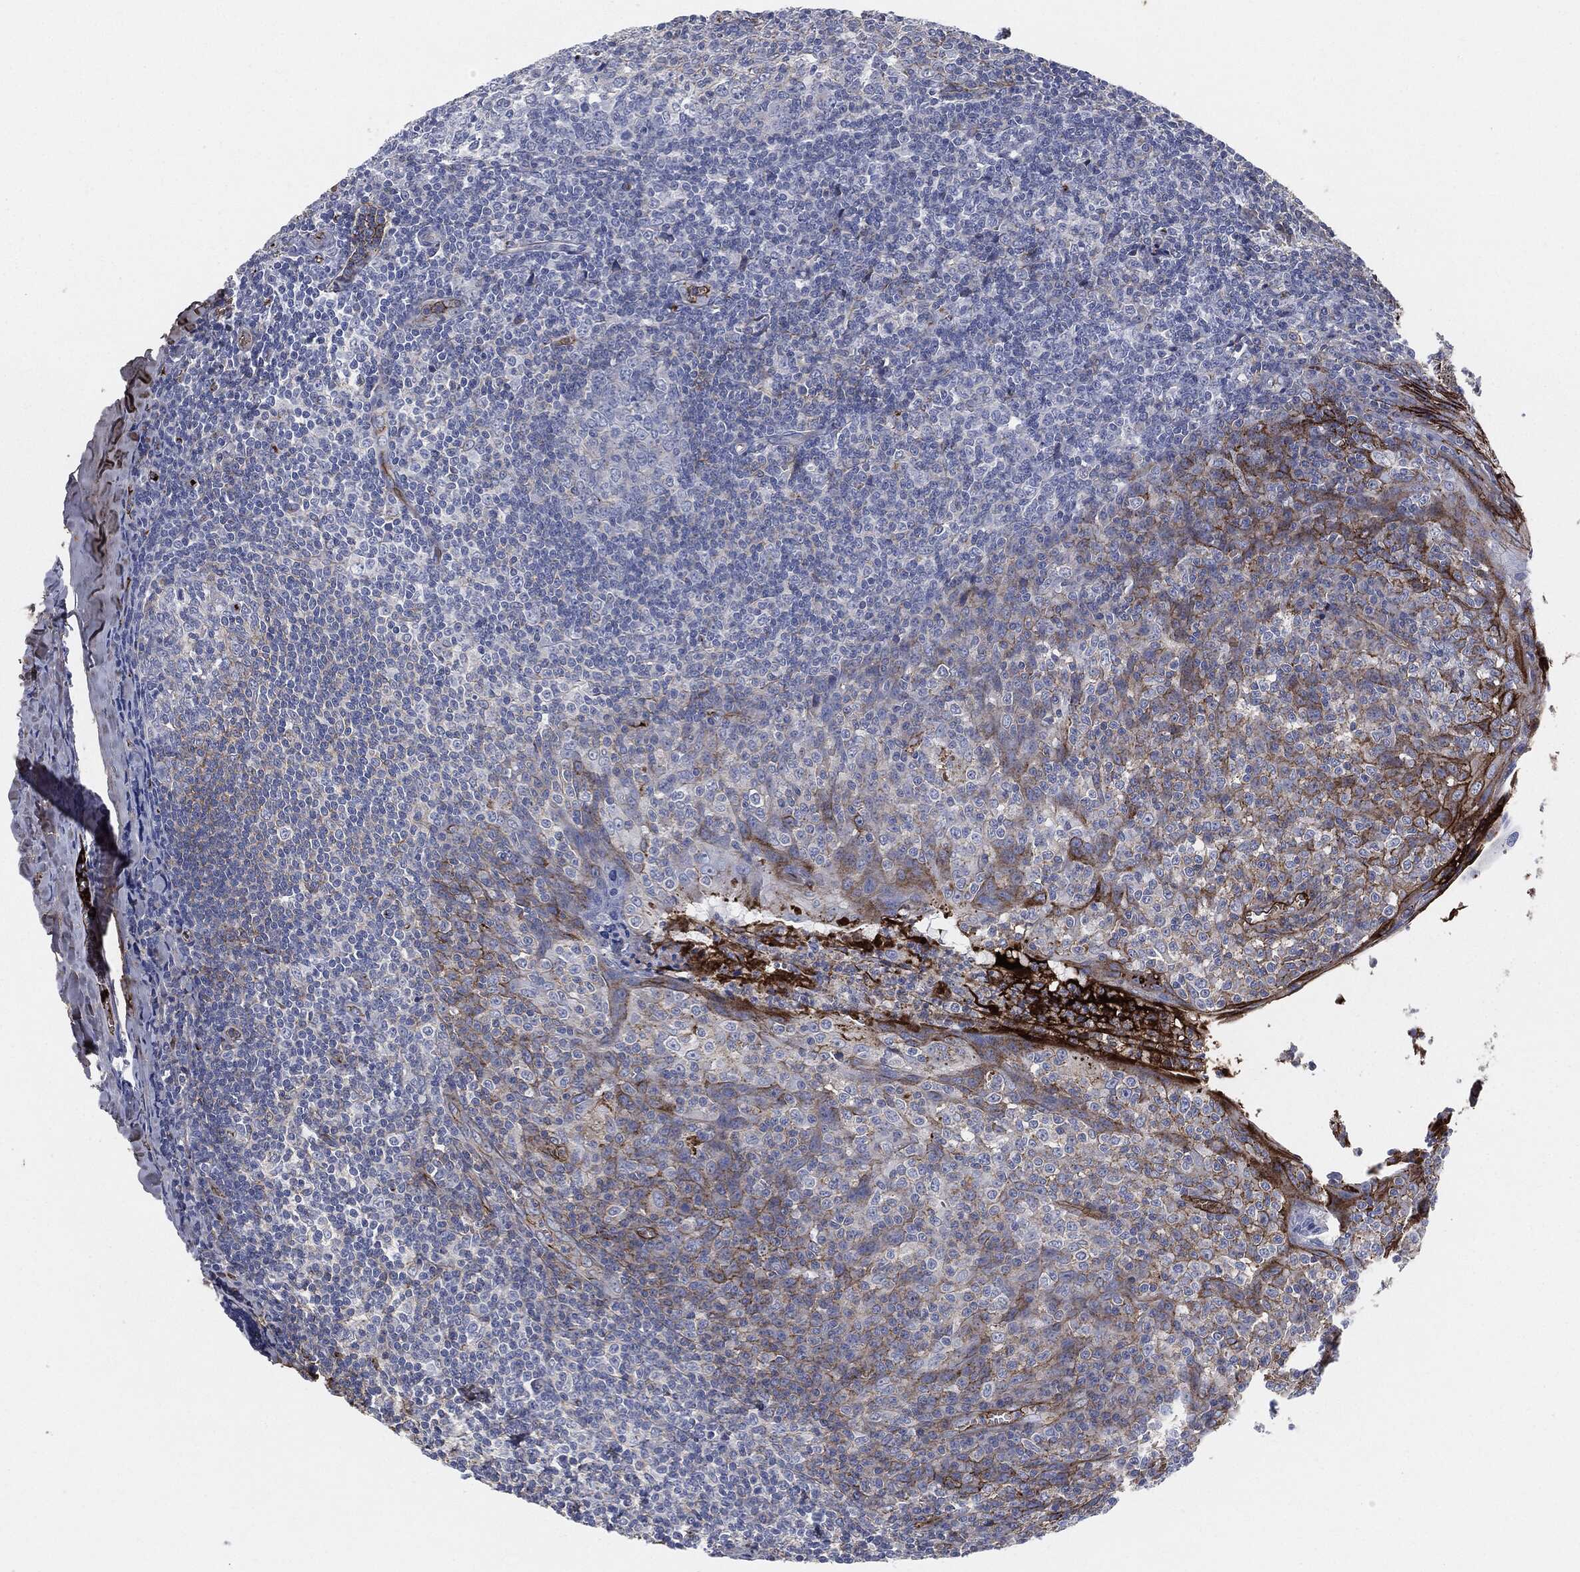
{"staining": {"intensity": "negative", "quantity": "none", "location": "none"}, "tissue": "tonsil", "cell_type": "Germinal center cells", "image_type": "normal", "snomed": [{"axis": "morphology", "description": "Normal tissue, NOS"}, {"axis": "topography", "description": "Tonsil"}], "caption": "Protein analysis of unremarkable tonsil displays no significant staining in germinal center cells. (IHC, brightfield microscopy, high magnification).", "gene": "APOB", "patient": {"sex": "male", "age": 20}}